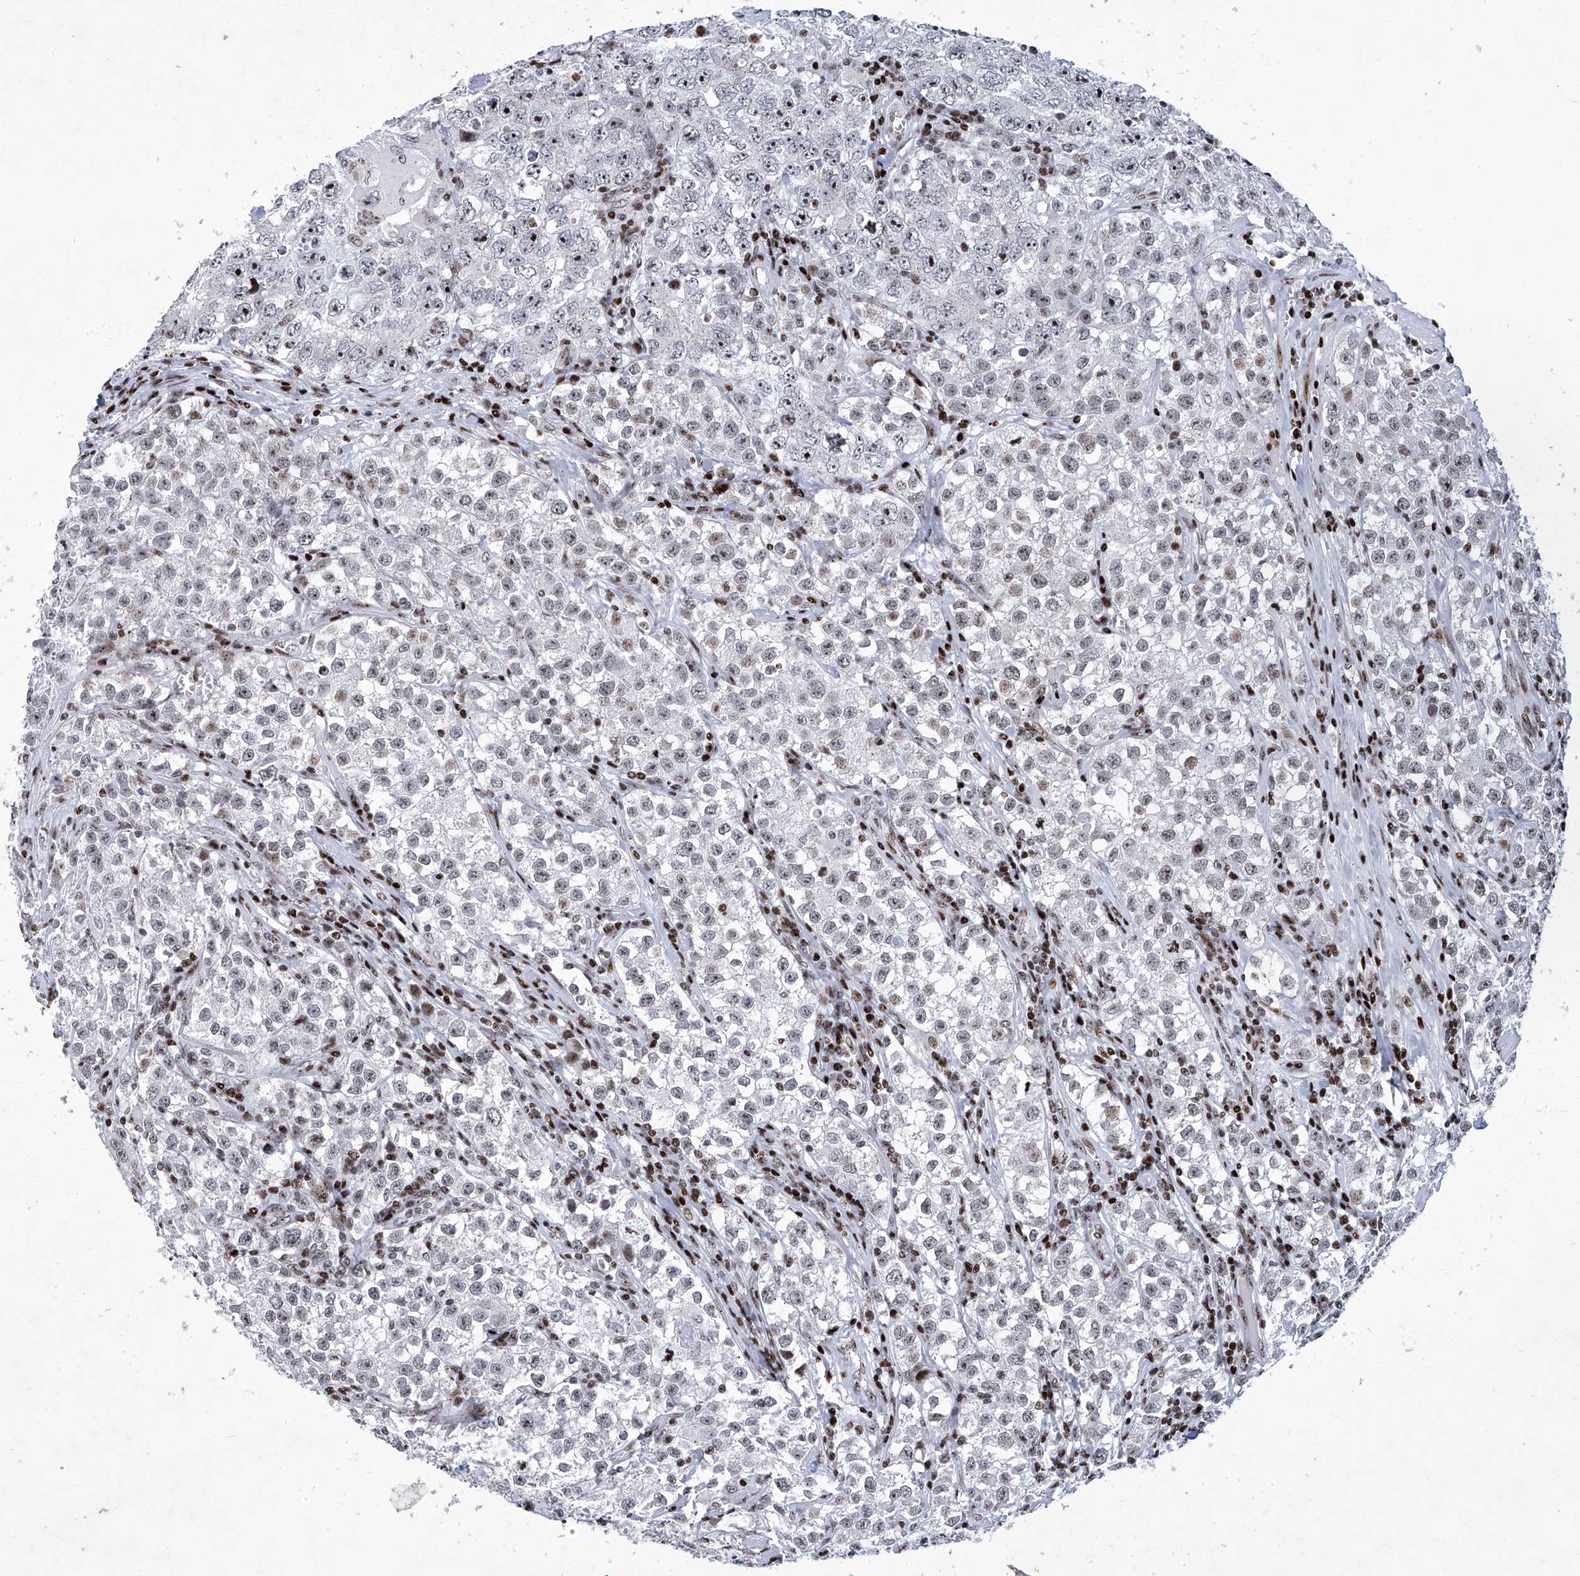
{"staining": {"intensity": "weak", "quantity": "<25%", "location": "nuclear"}, "tissue": "testis cancer", "cell_type": "Tumor cells", "image_type": "cancer", "snomed": [{"axis": "morphology", "description": "Seminoma, NOS"}, {"axis": "morphology", "description": "Carcinoma, Embryonal, NOS"}, {"axis": "topography", "description": "Testis"}], "caption": "An IHC histopathology image of embryonal carcinoma (testis) is shown. There is no staining in tumor cells of embryonal carcinoma (testis).", "gene": "HEY2", "patient": {"sex": "male", "age": 43}}